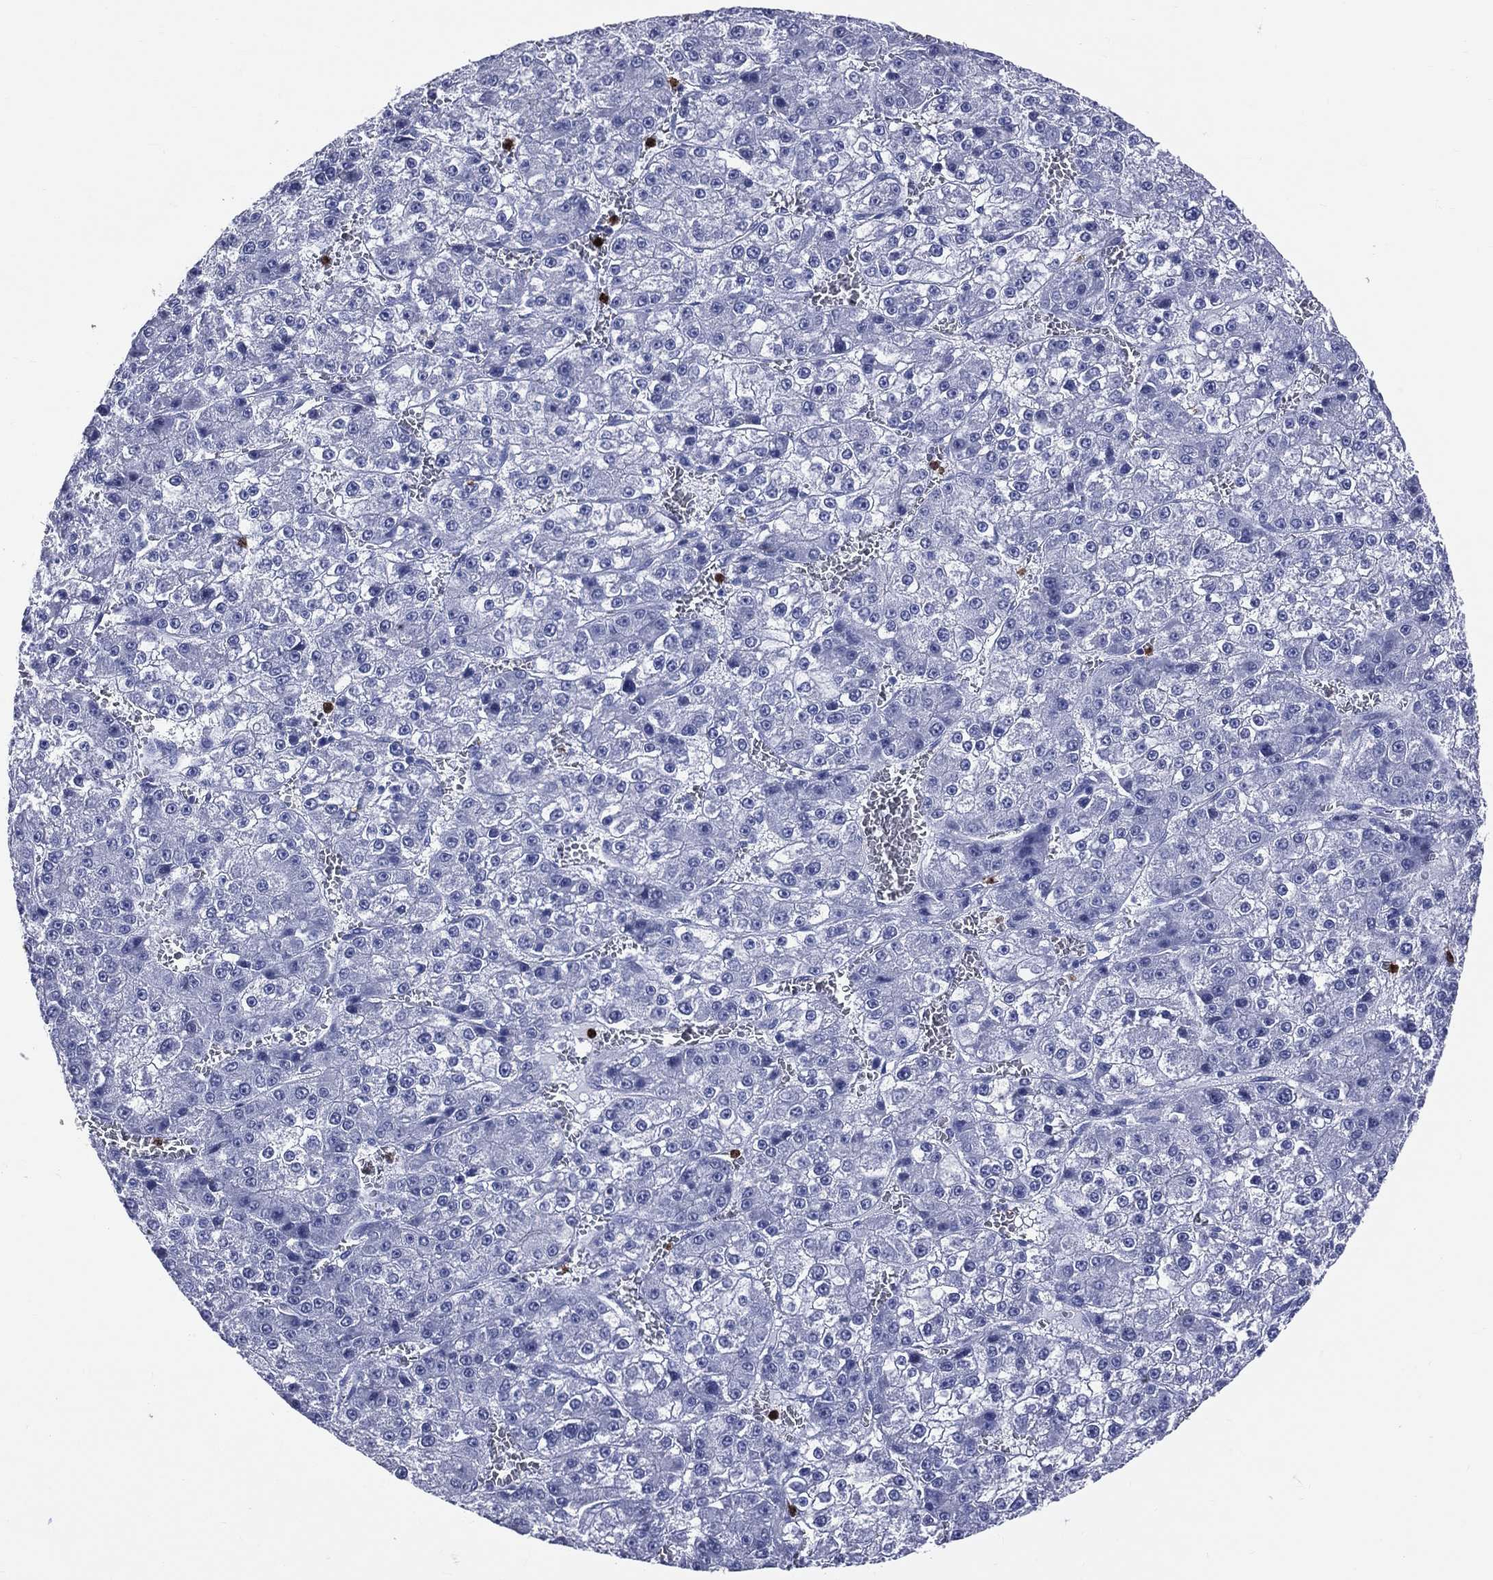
{"staining": {"intensity": "negative", "quantity": "none", "location": "none"}, "tissue": "liver cancer", "cell_type": "Tumor cells", "image_type": "cancer", "snomed": [{"axis": "morphology", "description": "Carcinoma, Hepatocellular, NOS"}, {"axis": "topography", "description": "Liver"}], "caption": "This is an IHC image of liver cancer (hepatocellular carcinoma). There is no expression in tumor cells.", "gene": "PGLYRP1", "patient": {"sex": "female", "age": 73}}